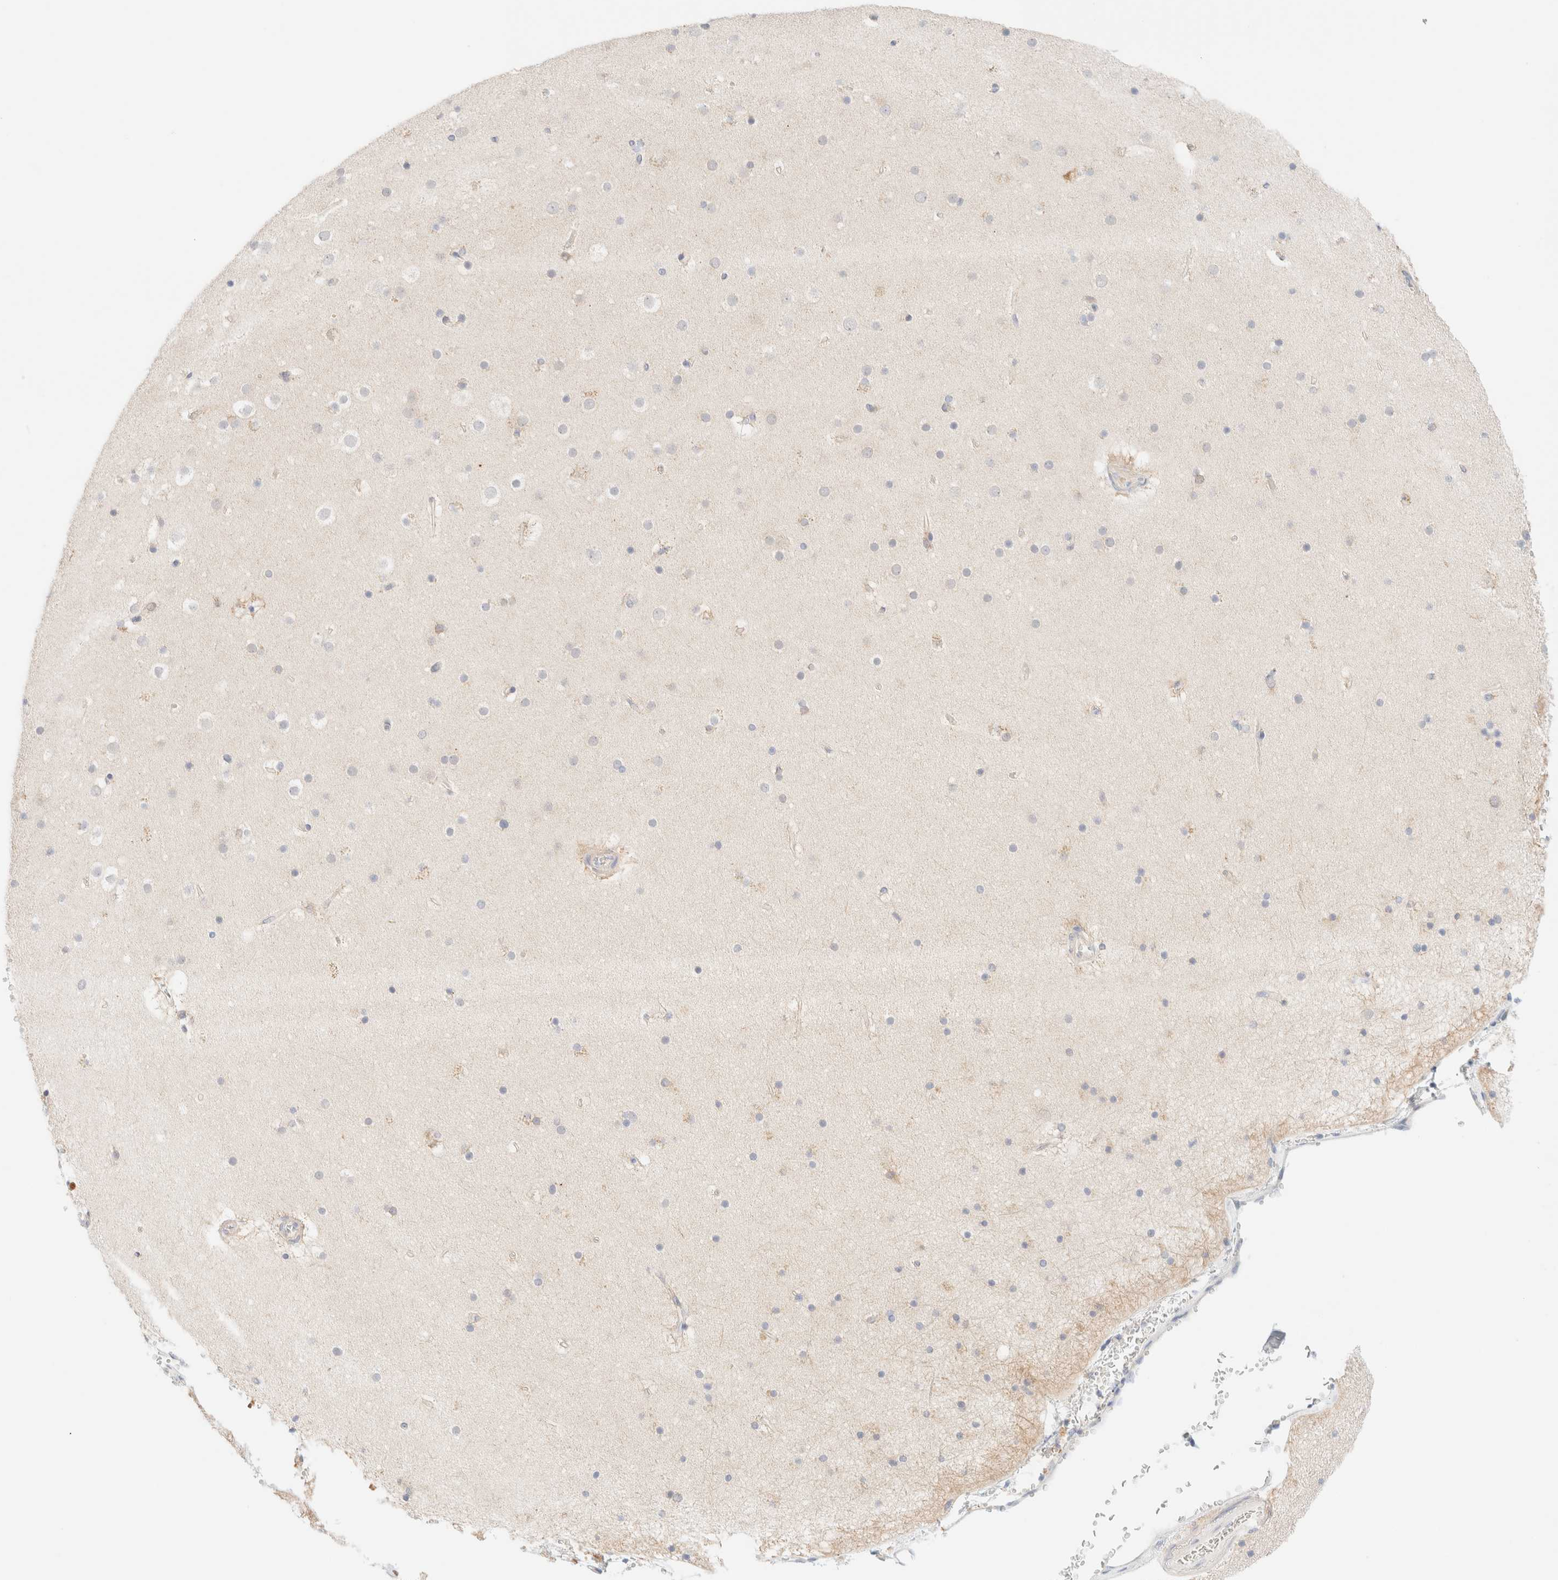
{"staining": {"intensity": "negative", "quantity": "none", "location": "none"}, "tissue": "cerebral cortex", "cell_type": "Endothelial cells", "image_type": "normal", "snomed": [{"axis": "morphology", "description": "Normal tissue, NOS"}, {"axis": "topography", "description": "Cerebral cortex"}], "caption": "Human cerebral cortex stained for a protein using immunohistochemistry (IHC) shows no staining in endothelial cells.", "gene": "SARM1", "patient": {"sex": "male", "age": 57}}